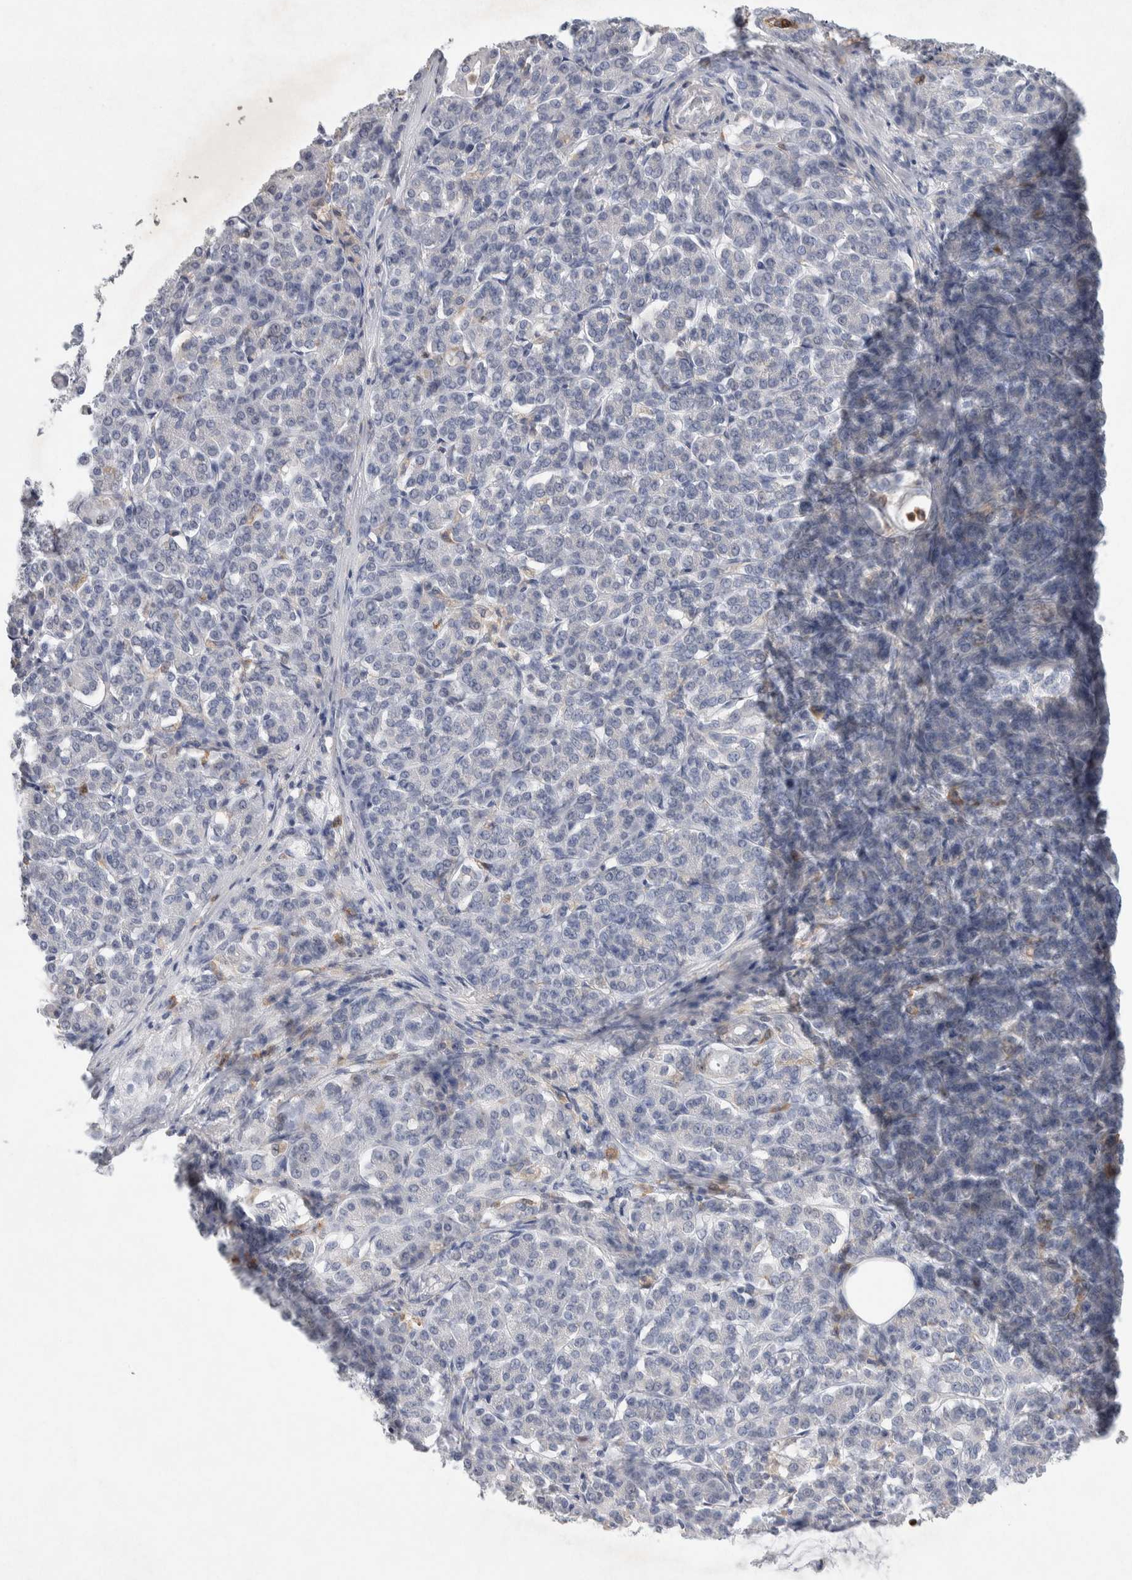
{"staining": {"intensity": "negative", "quantity": "none", "location": "none"}, "tissue": "pancreatic cancer", "cell_type": "Tumor cells", "image_type": "cancer", "snomed": [{"axis": "morphology", "description": "Normal tissue, NOS"}, {"axis": "topography", "description": "Pancreas"}], "caption": "Immunohistochemistry micrograph of human pancreatic cancer stained for a protein (brown), which demonstrates no staining in tumor cells. (DAB IHC, high magnification).", "gene": "NCF2", "patient": {"sex": "male", "age": 42}}